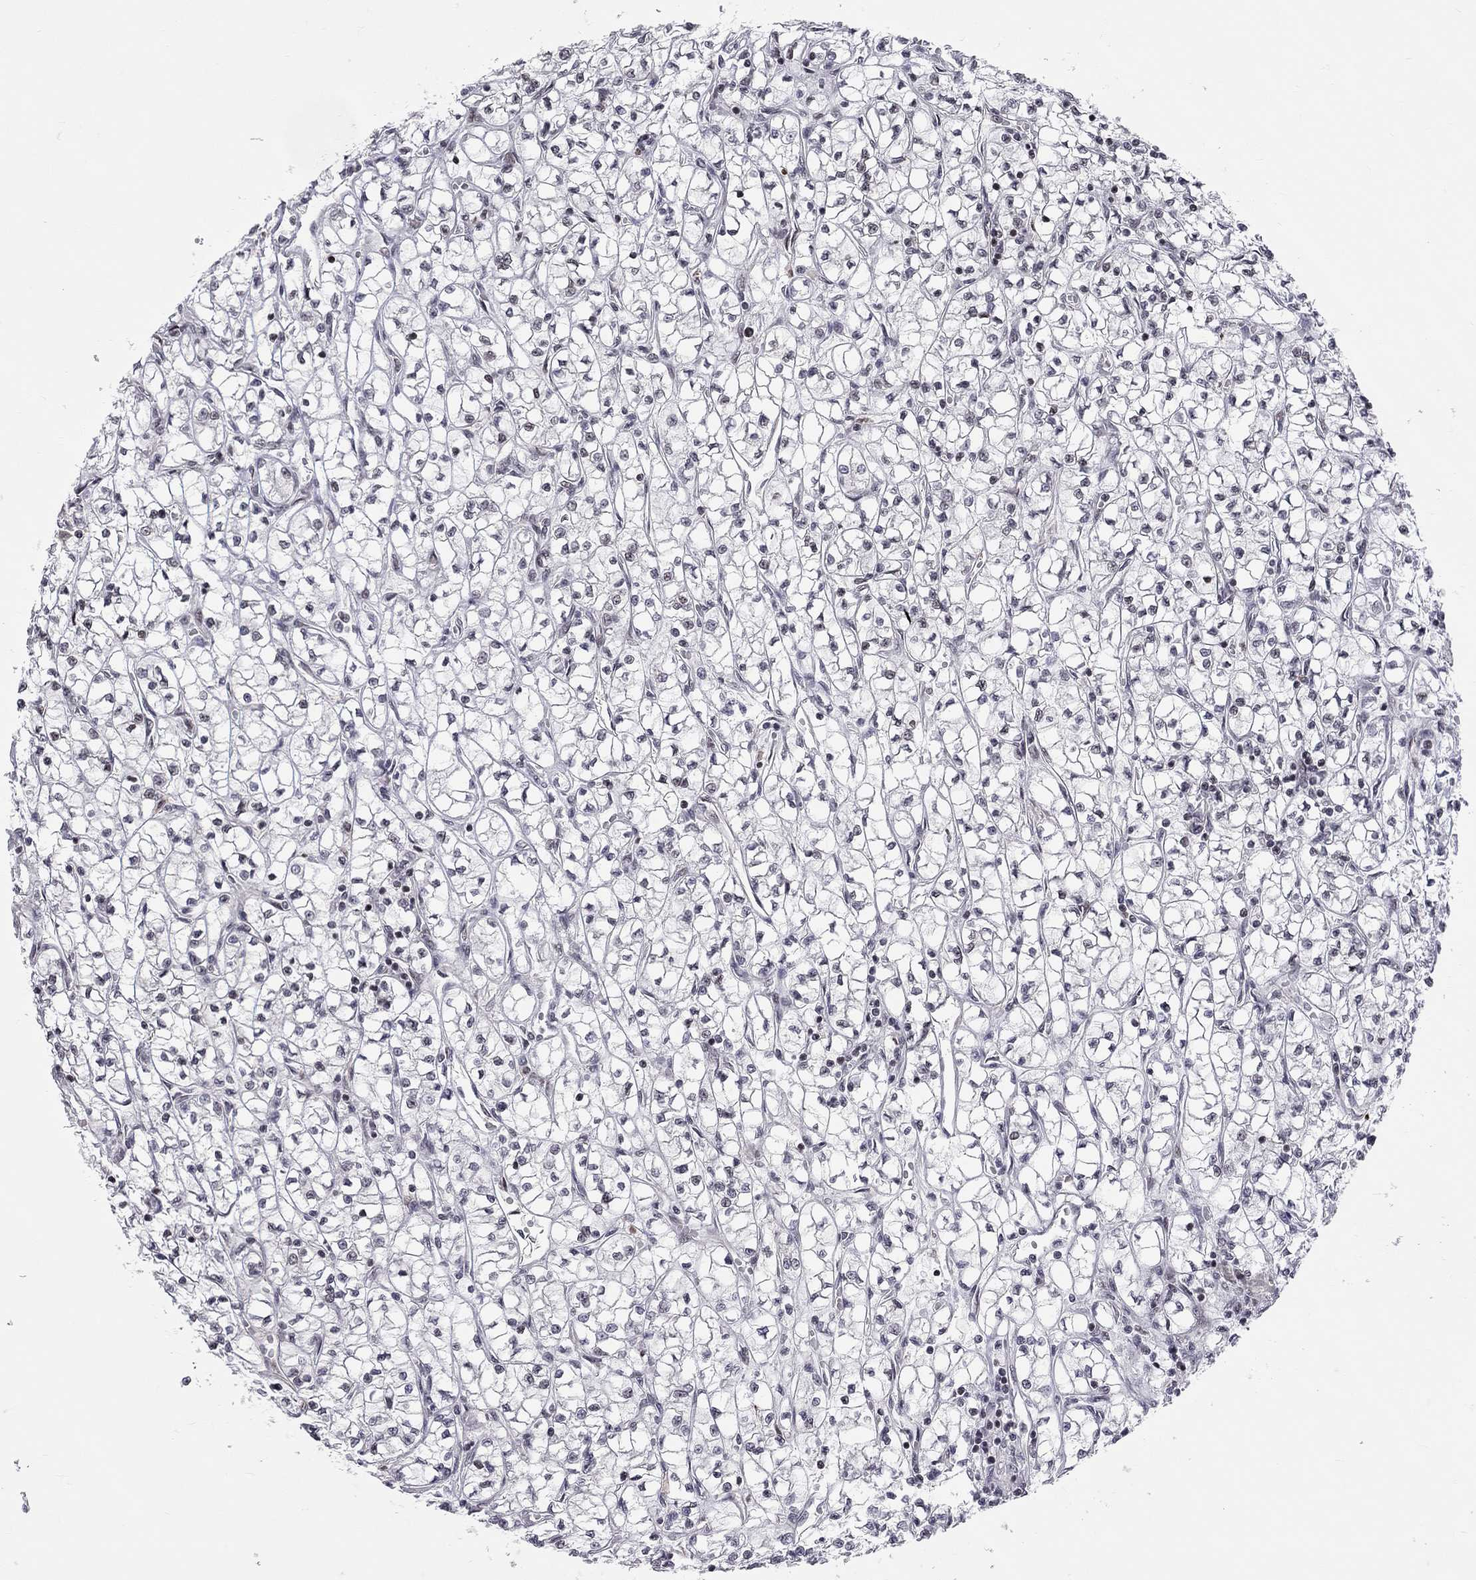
{"staining": {"intensity": "negative", "quantity": "none", "location": "none"}, "tissue": "renal cancer", "cell_type": "Tumor cells", "image_type": "cancer", "snomed": [{"axis": "morphology", "description": "Adenocarcinoma, NOS"}, {"axis": "topography", "description": "Kidney"}], "caption": "Immunohistochemistry of renal adenocarcinoma demonstrates no expression in tumor cells. The staining is performed using DAB (3,3'-diaminobenzidine) brown chromogen with nuclei counter-stained in using hematoxylin.", "gene": "MTNR1B", "patient": {"sex": "female", "age": 64}}